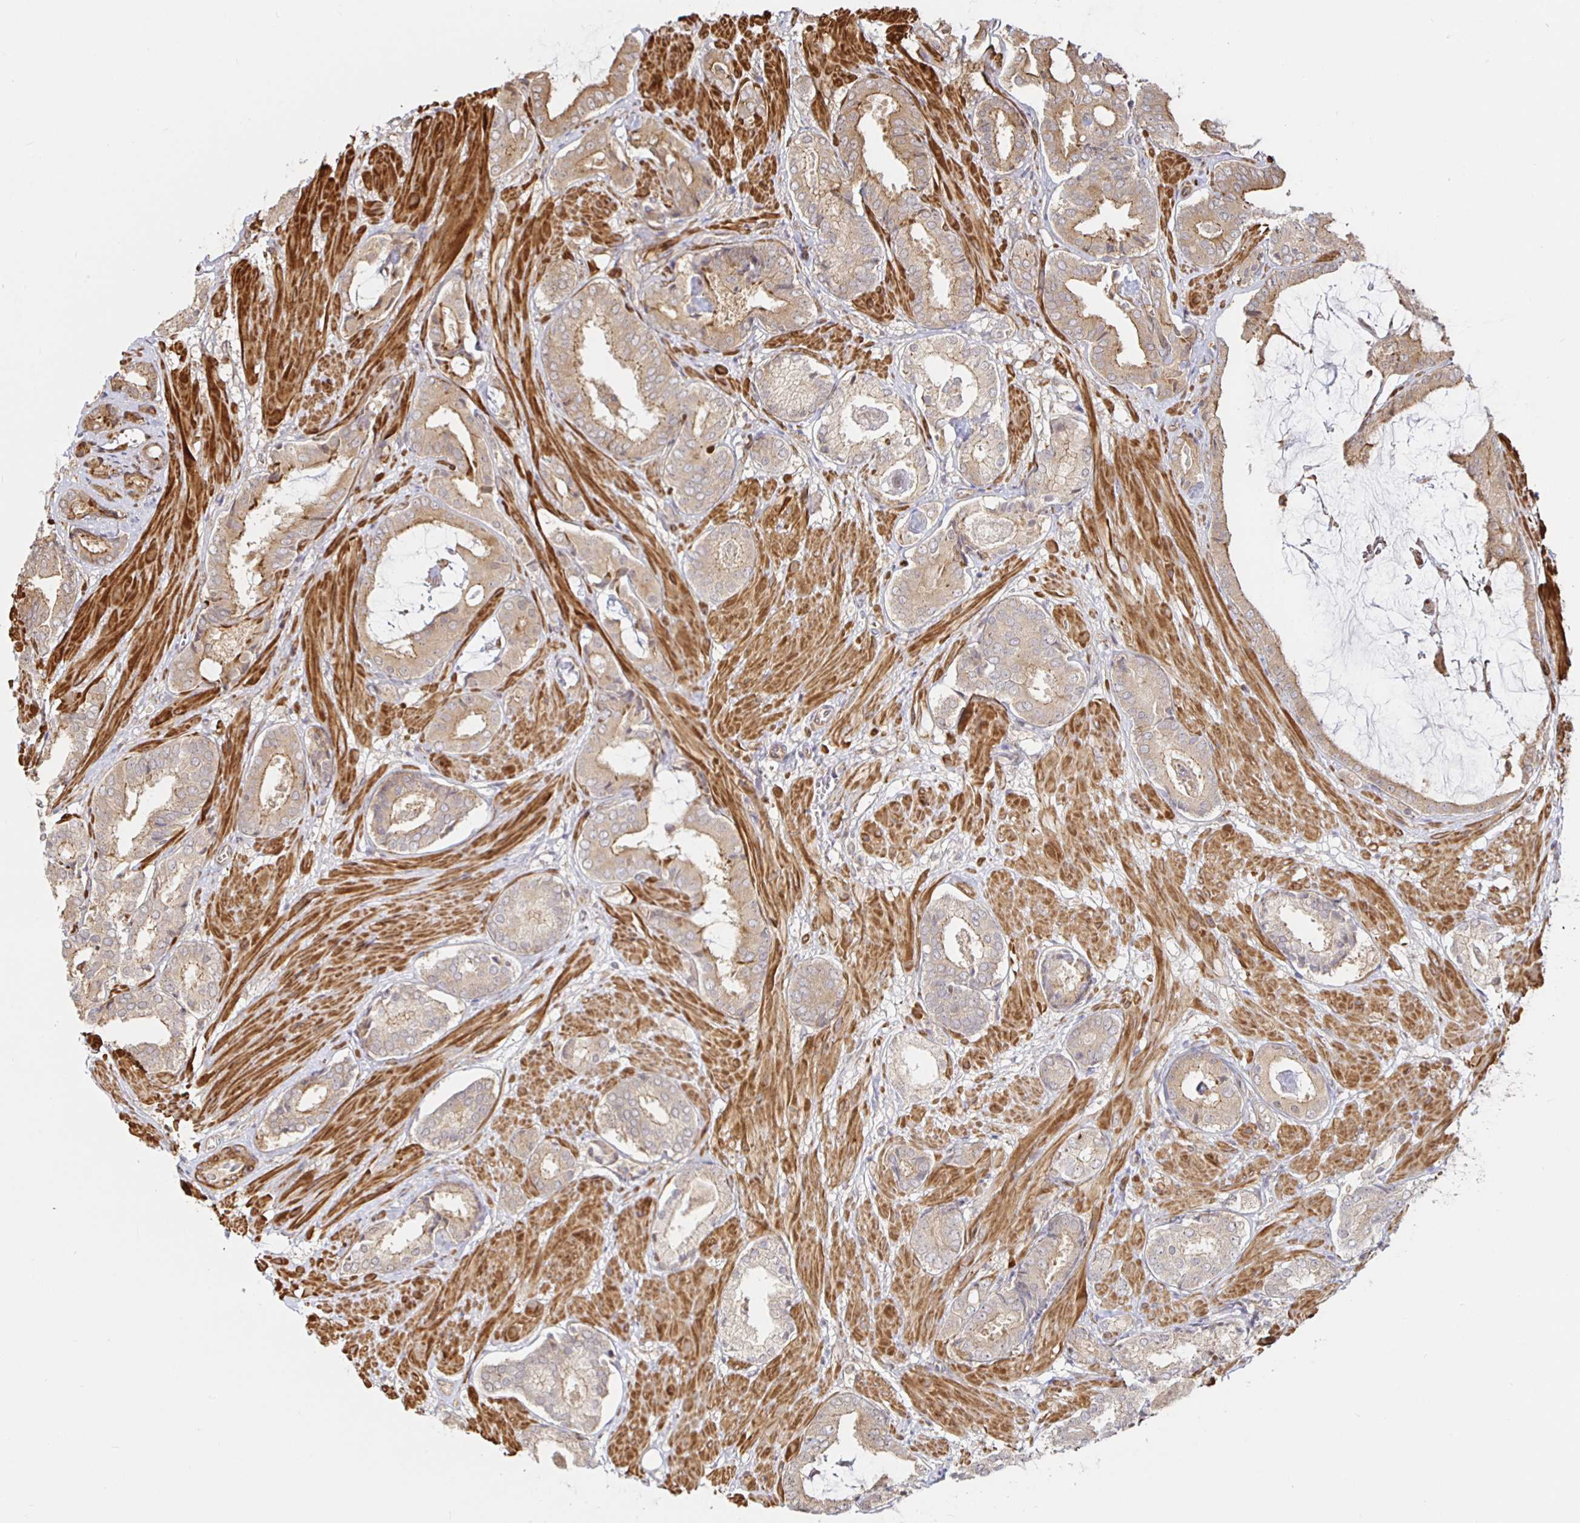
{"staining": {"intensity": "weak", "quantity": "25%-75%", "location": "cytoplasmic/membranous"}, "tissue": "prostate cancer", "cell_type": "Tumor cells", "image_type": "cancer", "snomed": [{"axis": "morphology", "description": "Adenocarcinoma, High grade"}, {"axis": "topography", "description": "Prostate"}], "caption": "High-grade adenocarcinoma (prostate) stained with a brown dye displays weak cytoplasmic/membranous positive expression in approximately 25%-75% of tumor cells.", "gene": "STRAP", "patient": {"sex": "male", "age": 56}}